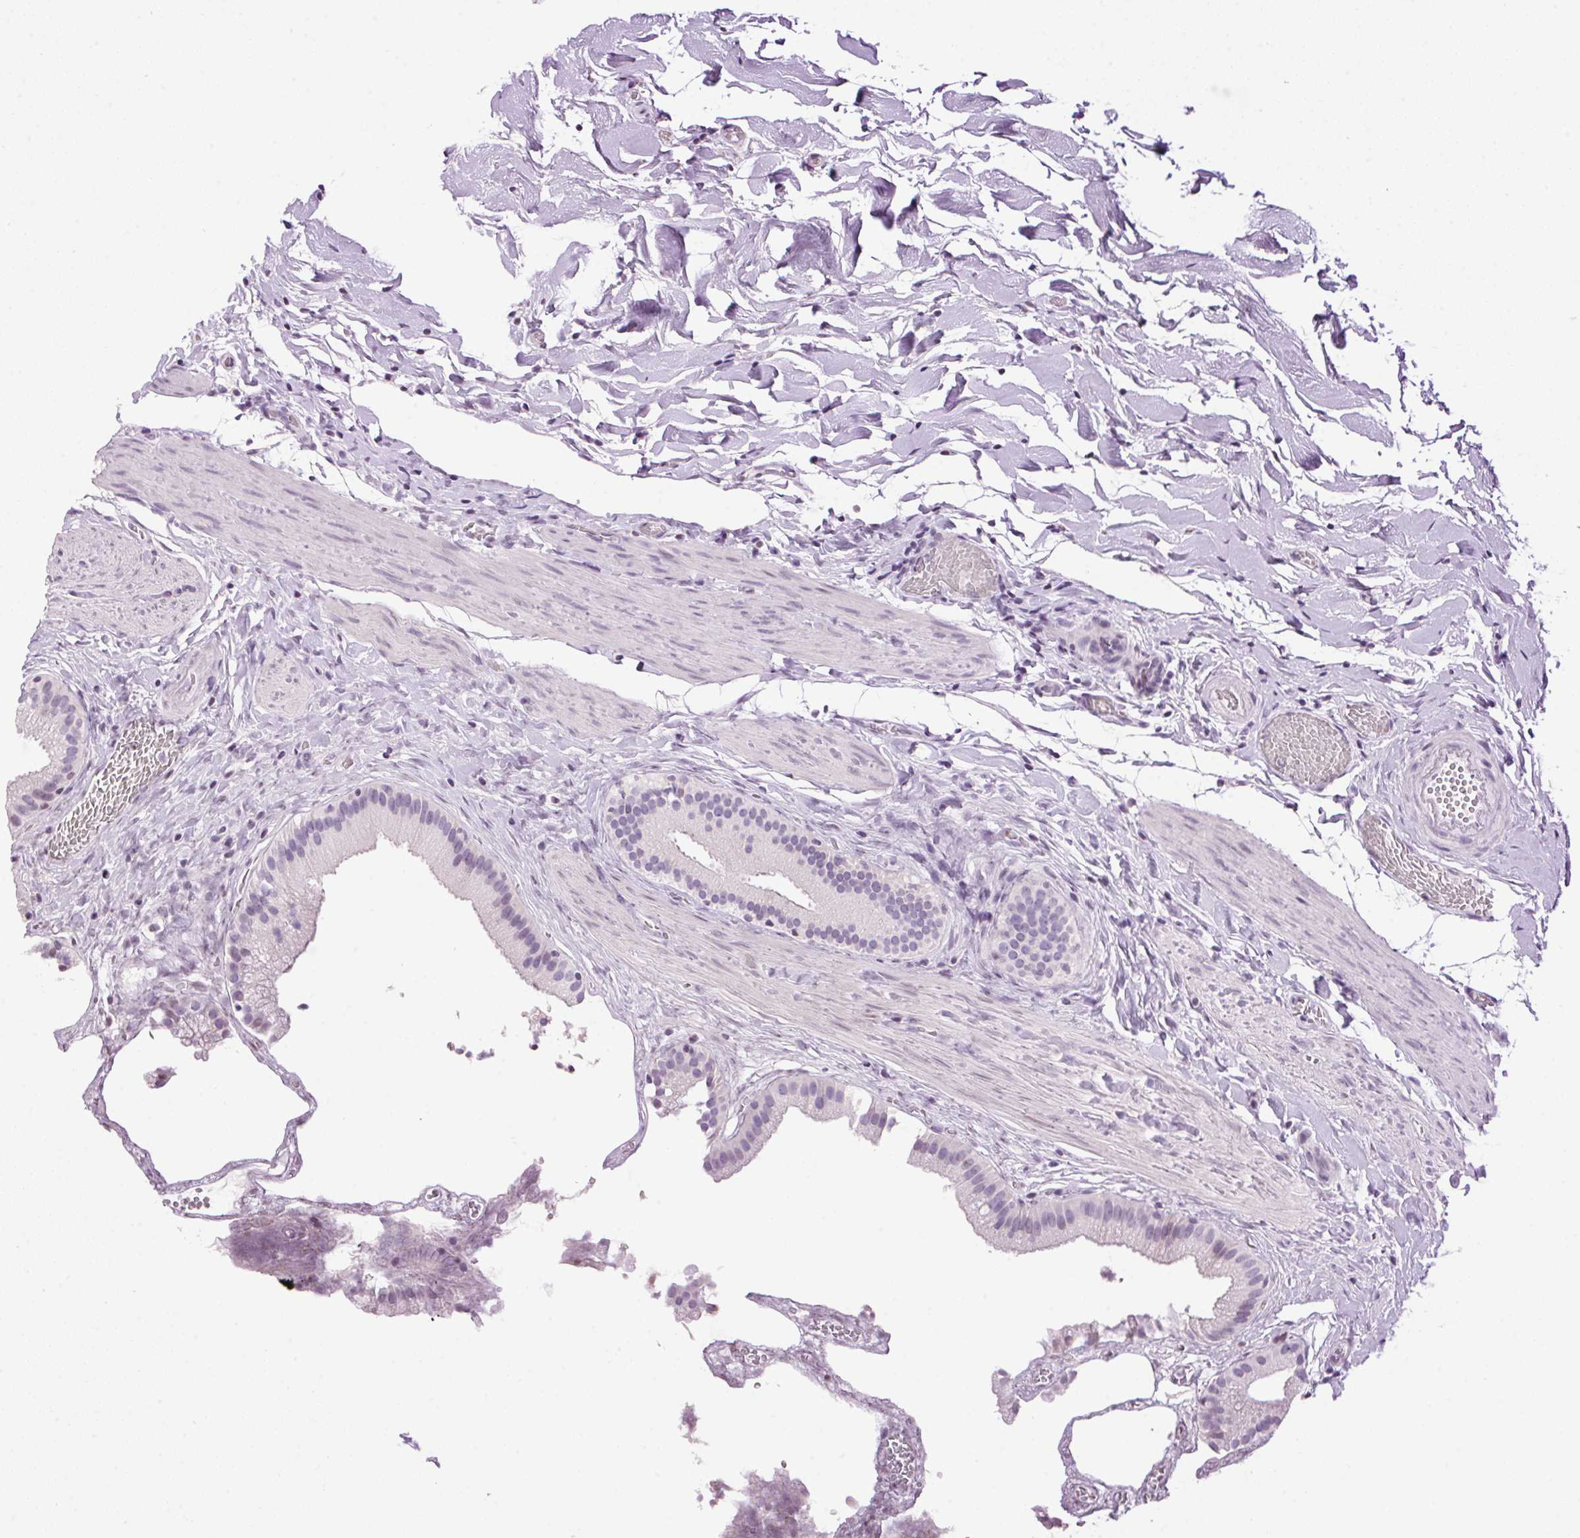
{"staining": {"intensity": "negative", "quantity": "none", "location": "none"}, "tissue": "gallbladder", "cell_type": "Glandular cells", "image_type": "normal", "snomed": [{"axis": "morphology", "description": "Normal tissue, NOS"}, {"axis": "topography", "description": "Gallbladder"}], "caption": "High magnification brightfield microscopy of normal gallbladder stained with DAB (3,3'-diaminobenzidine) (brown) and counterstained with hematoxylin (blue): glandular cells show no significant expression. Brightfield microscopy of immunohistochemistry (IHC) stained with DAB (3,3'-diaminobenzidine) (brown) and hematoxylin (blue), captured at high magnification.", "gene": "TMEM88B", "patient": {"sex": "female", "age": 63}}